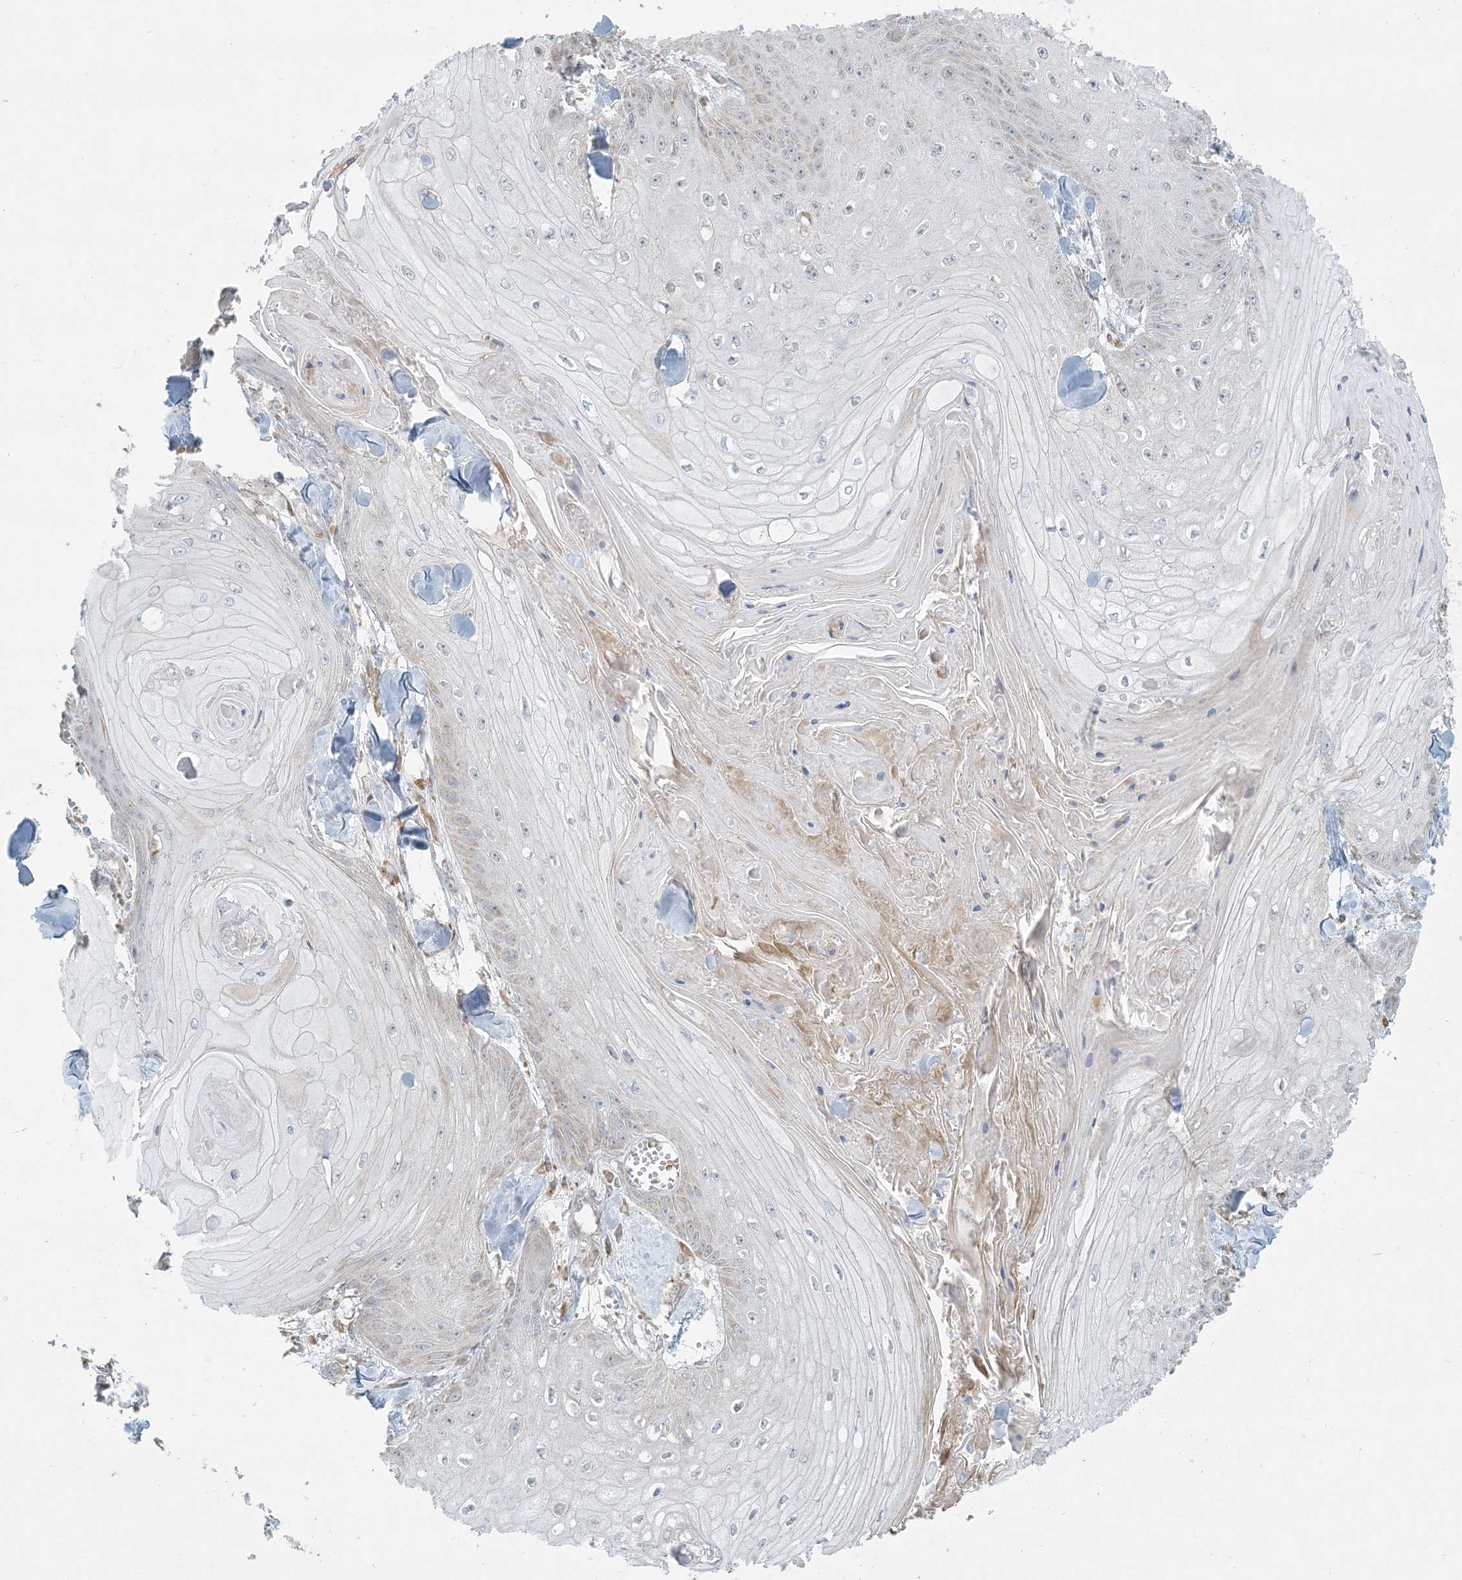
{"staining": {"intensity": "negative", "quantity": "none", "location": "none"}, "tissue": "skin cancer", "cell_type": "Tumor cells", "image_type": "cancer", "snomed": [{"axis": "morphology", "description": "Squamous cell carcinoma, NOS"}, {"axis": "topography", "description": "Skin"}], "caption": "Skin cancer (squamous cell carcinoma) stained for a protein using immunohistochemistry (IHC) exhibits no staining tumor cells.", "gene": "HACL1", "patient": {"sex": "male", "age": 74}}